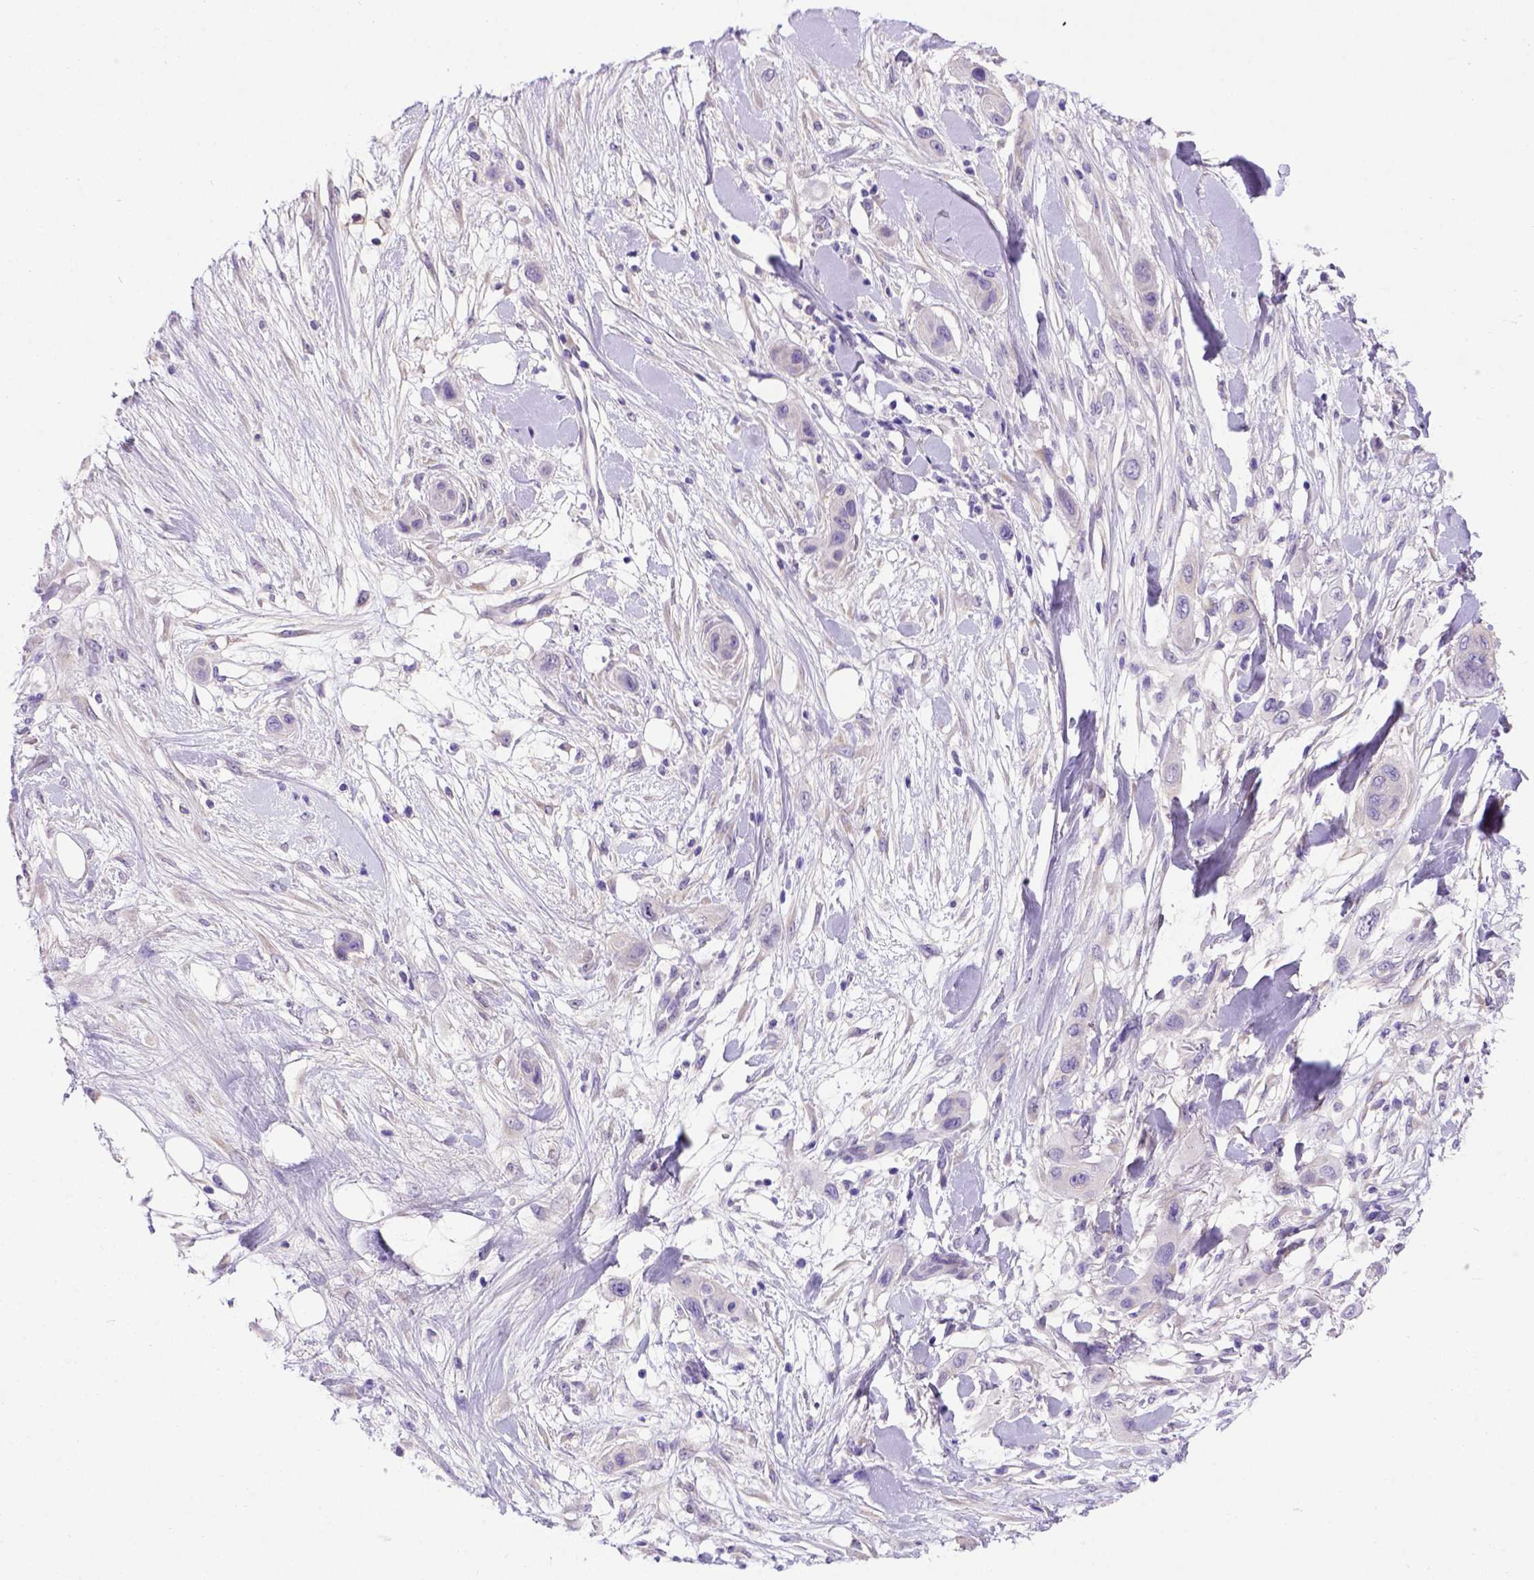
{"staining": {"intensity": "negative", "quantity": "none", "location": "none"}, "tissue": "skin cancer", "cell_type": "Tumor cells", "image_type": "cancer", "snomed": [{"axis": "morphology", "description": "Squamous cell carcinoma, NOS"}, {"axis": "topography", "description": "Skin"}], "caption": "DAB immunohistochemical staining of human squamous cell carcinoma (skin) demonstrates no significant expression in tumor cells. (Brightfield microscopy of DAB (3,3'-diaminobenzidine) immunohistochemistry (IHC) at high magnification).", "gene": "ADAM12", "patient": {"sex": "male", "age": 79}}